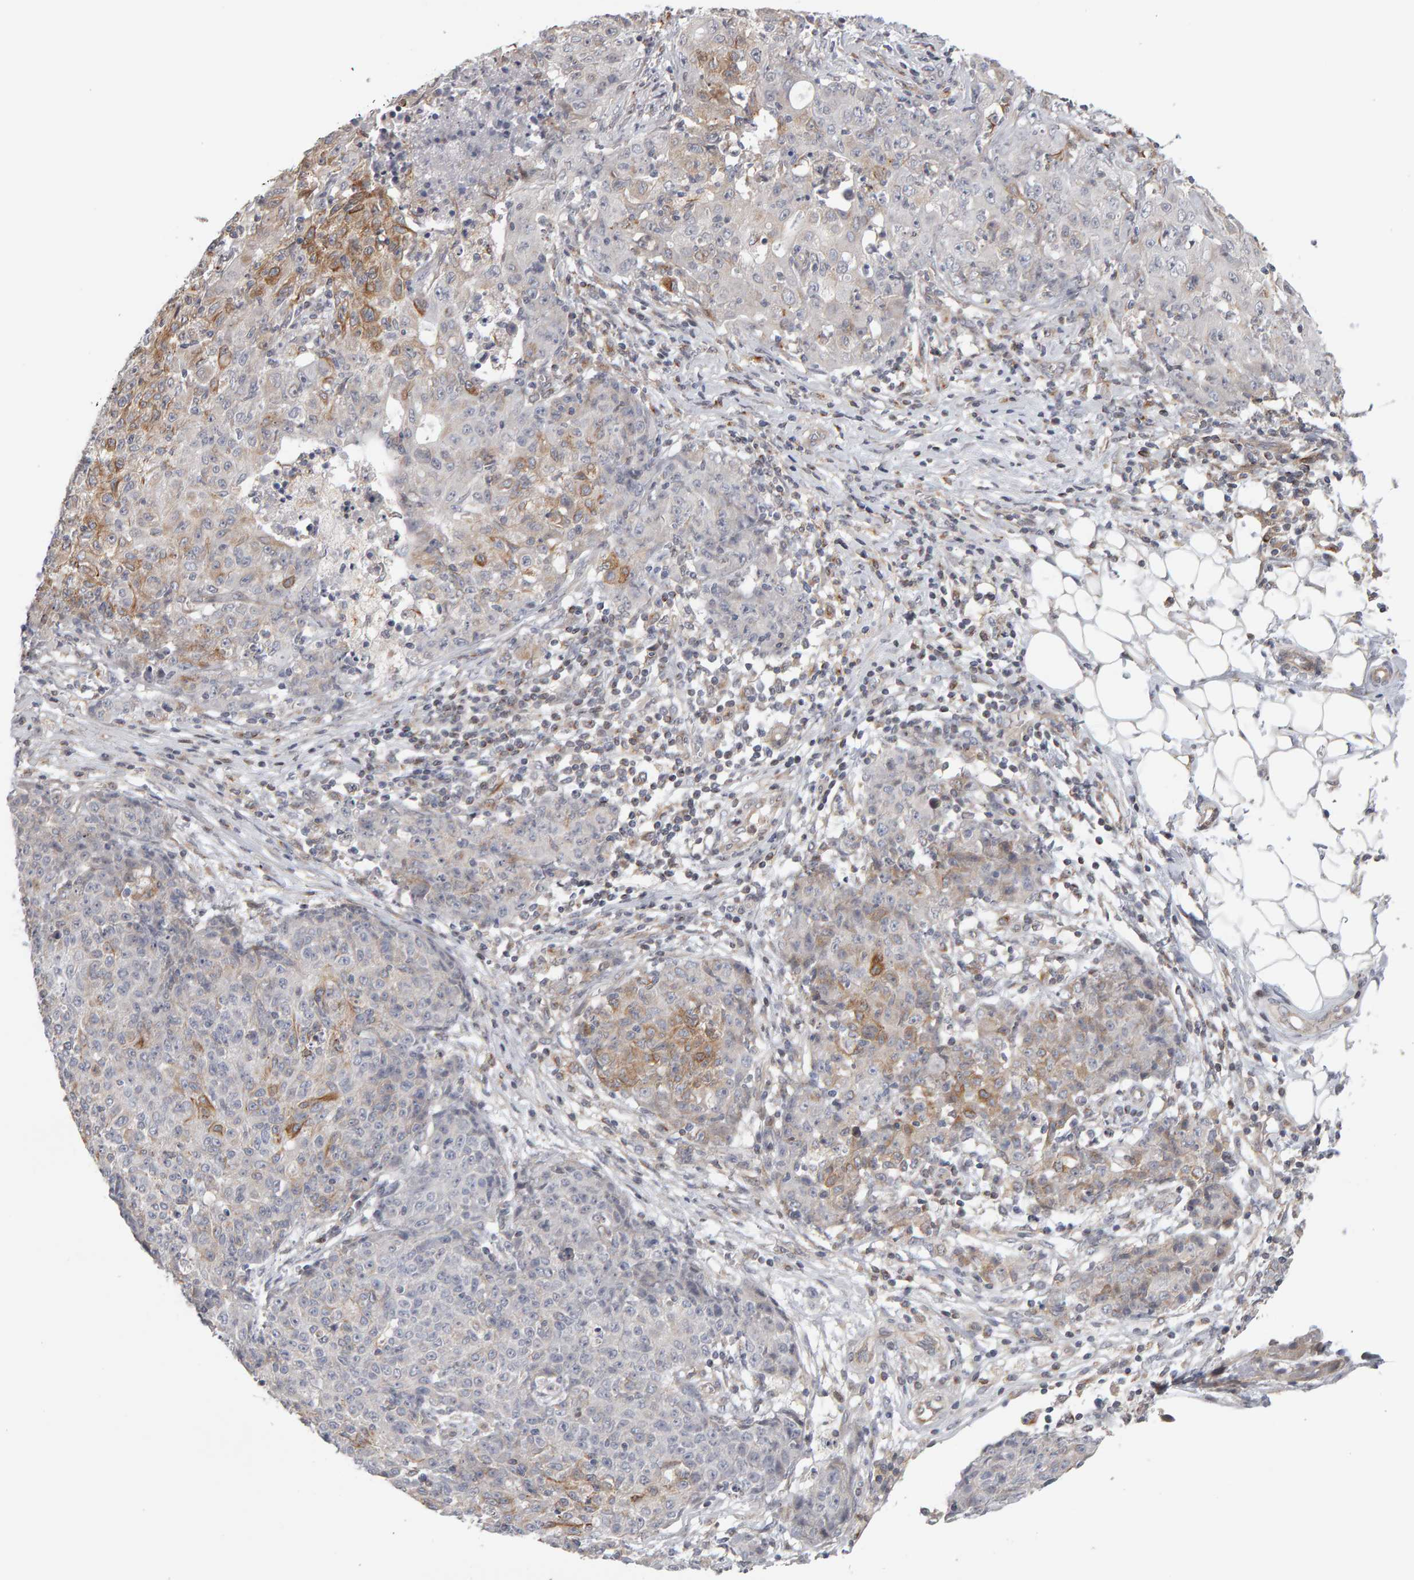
{"staining": {"intensity": "moderate", "quantity": "<25%", "location": "cytoplasmic/membranous"}, "tissue": "ovarian cancer", "cell_type": "Tumor cells", "image_type": "cancer", "snomed": [{"axis": "morphology", "description": "Carcinoma, endometroid"}, {"axis": "topography", "description": "Ovary"}], "caption": "Immunohistochemical staining of ovarian cancer shows moderate cytoplasmic/membranous protein expression in about <25% of tumor cells.", "gene": "MSRA", "patient": {"sex": "female", "age": 42}}